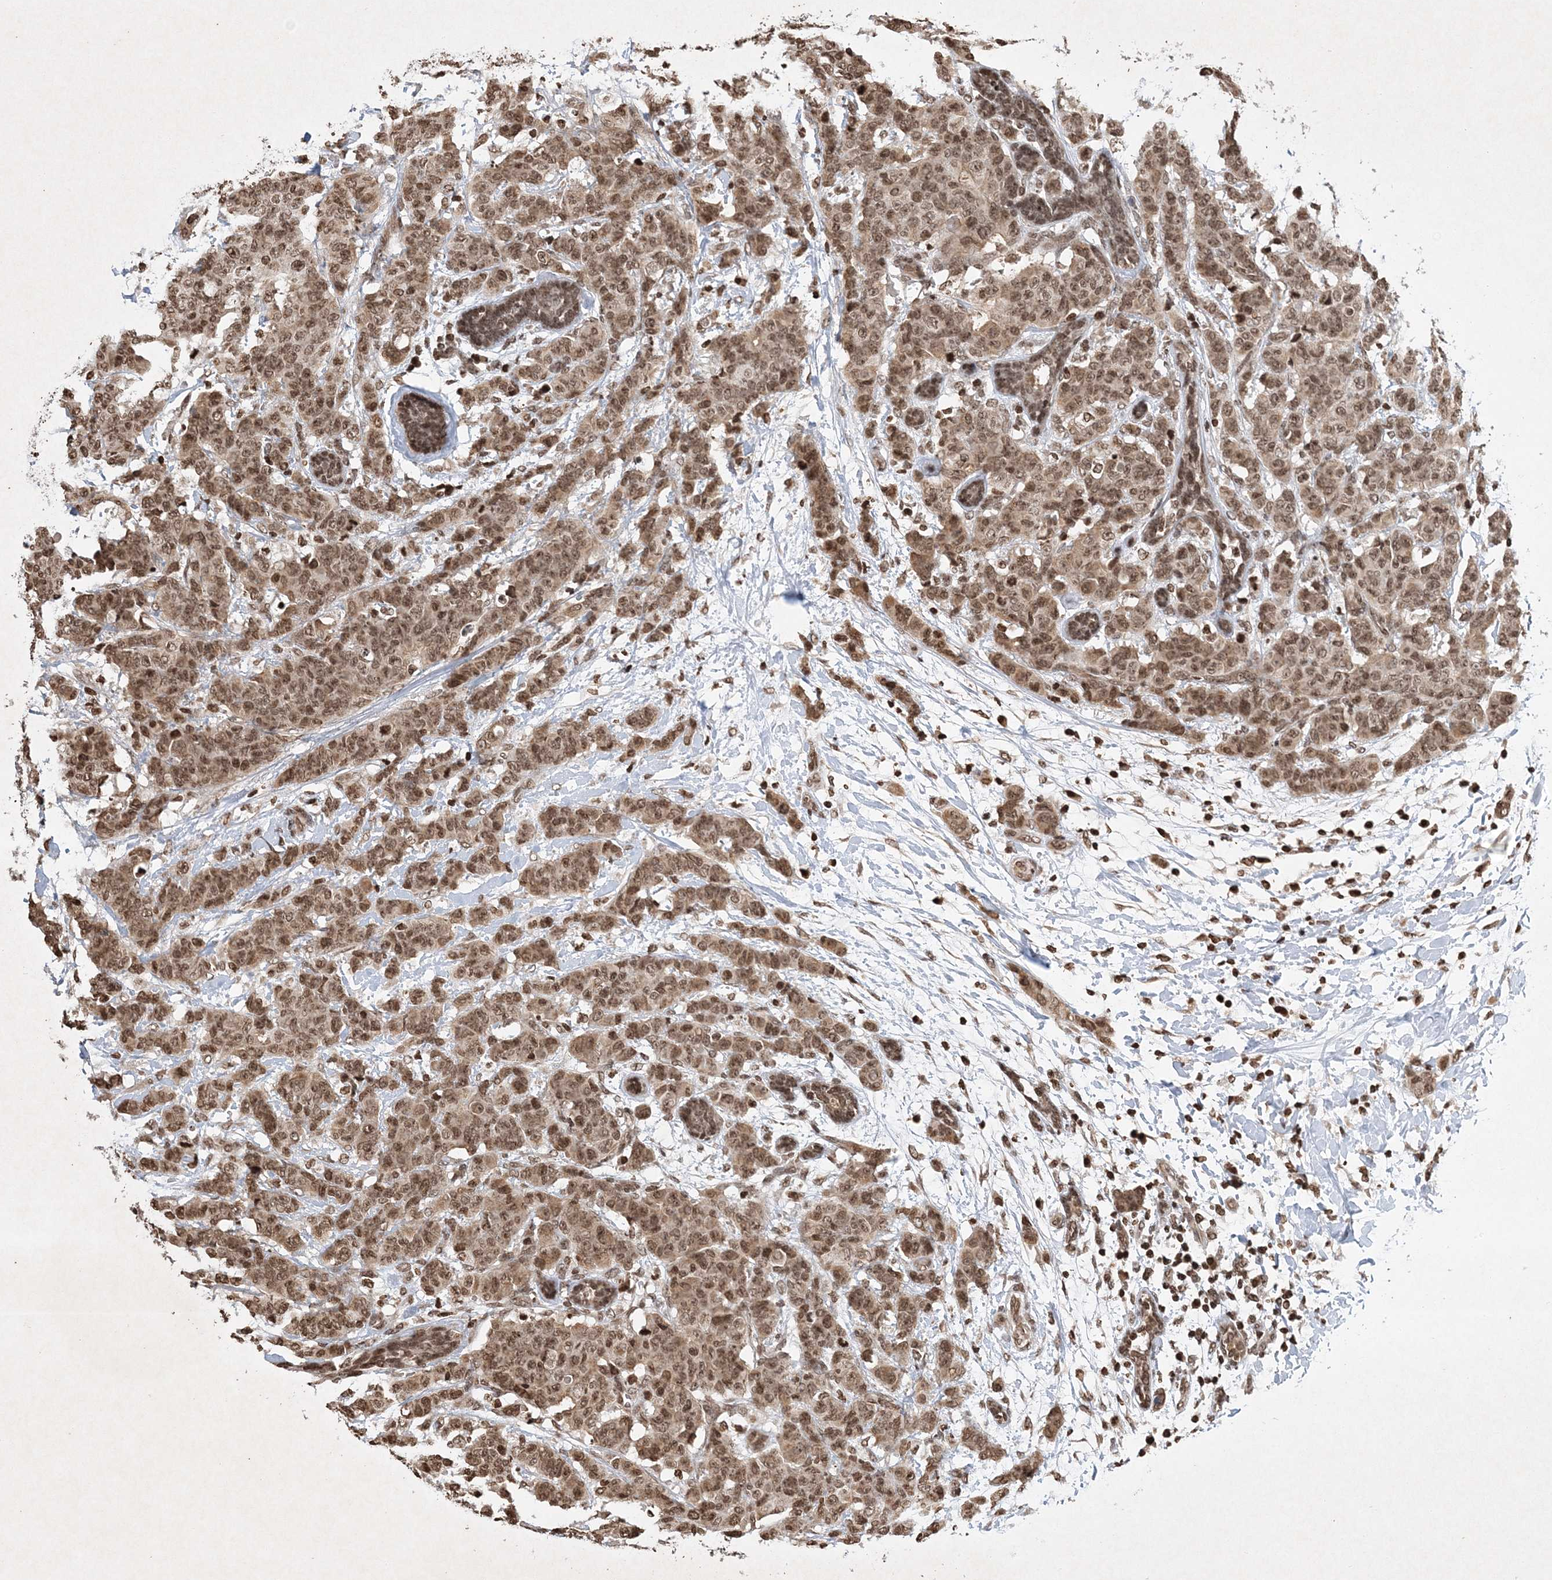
{"staining": {"intensity": "moderate", "quantity": ">75%", "location": "cytoplasmic/membranous,nuclear"}, "tissue": "breast cancer", "cell_type": "Tumor cells", "image_type": "cancer", "snomed": [{"axis": "morphology", "description": "Normal tissue, NOS"}, {"axis": "morphology", "description": "Duct carcinoma"}, {"axis": "topography", "description": "Breast"}], "caption": "Immunohistochemistry of infiltrating ductal carcinoma (breast) displays medium levels of moderate cytoplasmic/membranous and nuclear expression in approximately >75% of tumor cells.", "gene": "NEDD9", "patient": {"sex": "female", "age": 40}}